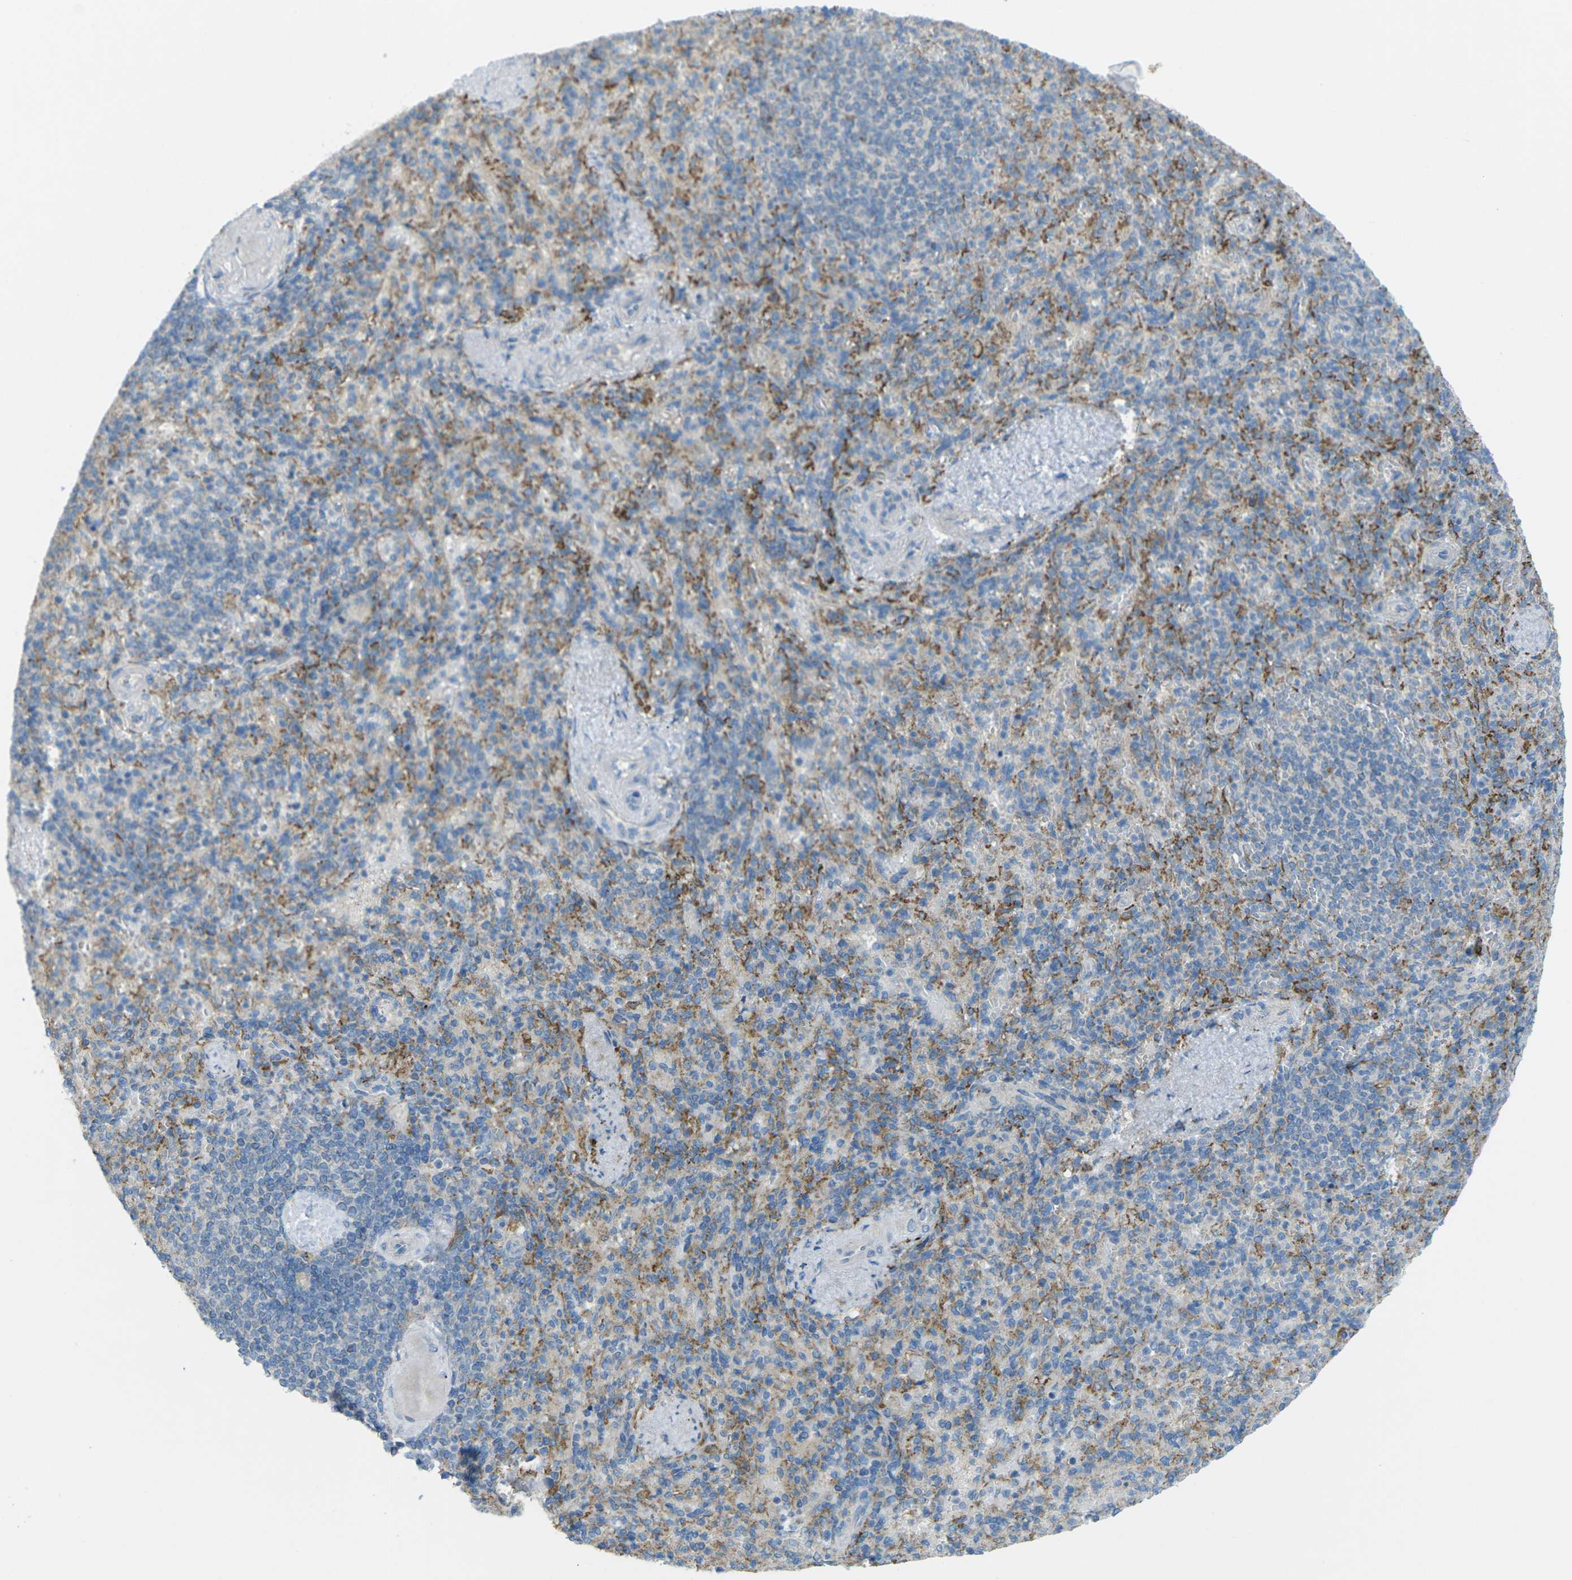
{"staining": {"intensity": "weak", "quantity": "25%-75%", "location": "cytoplasmic/membranous"}, "tissue": "spleen", "cell_type": "Cells in red pulp", "image_type": "normal", "snomed": [{"axis": "morphology", "description": "Normal tissue, NOS"}, {"axis": "topography", "description": "Spleen"}], "caption": "Weak cytoplasmic/membranous expression for a protein is present in approximately 25%-75% of cells in red pulp of benign spleen using IHC.", "gene": "MYLK4", "patient": {"sex": "female", "age": 74}}